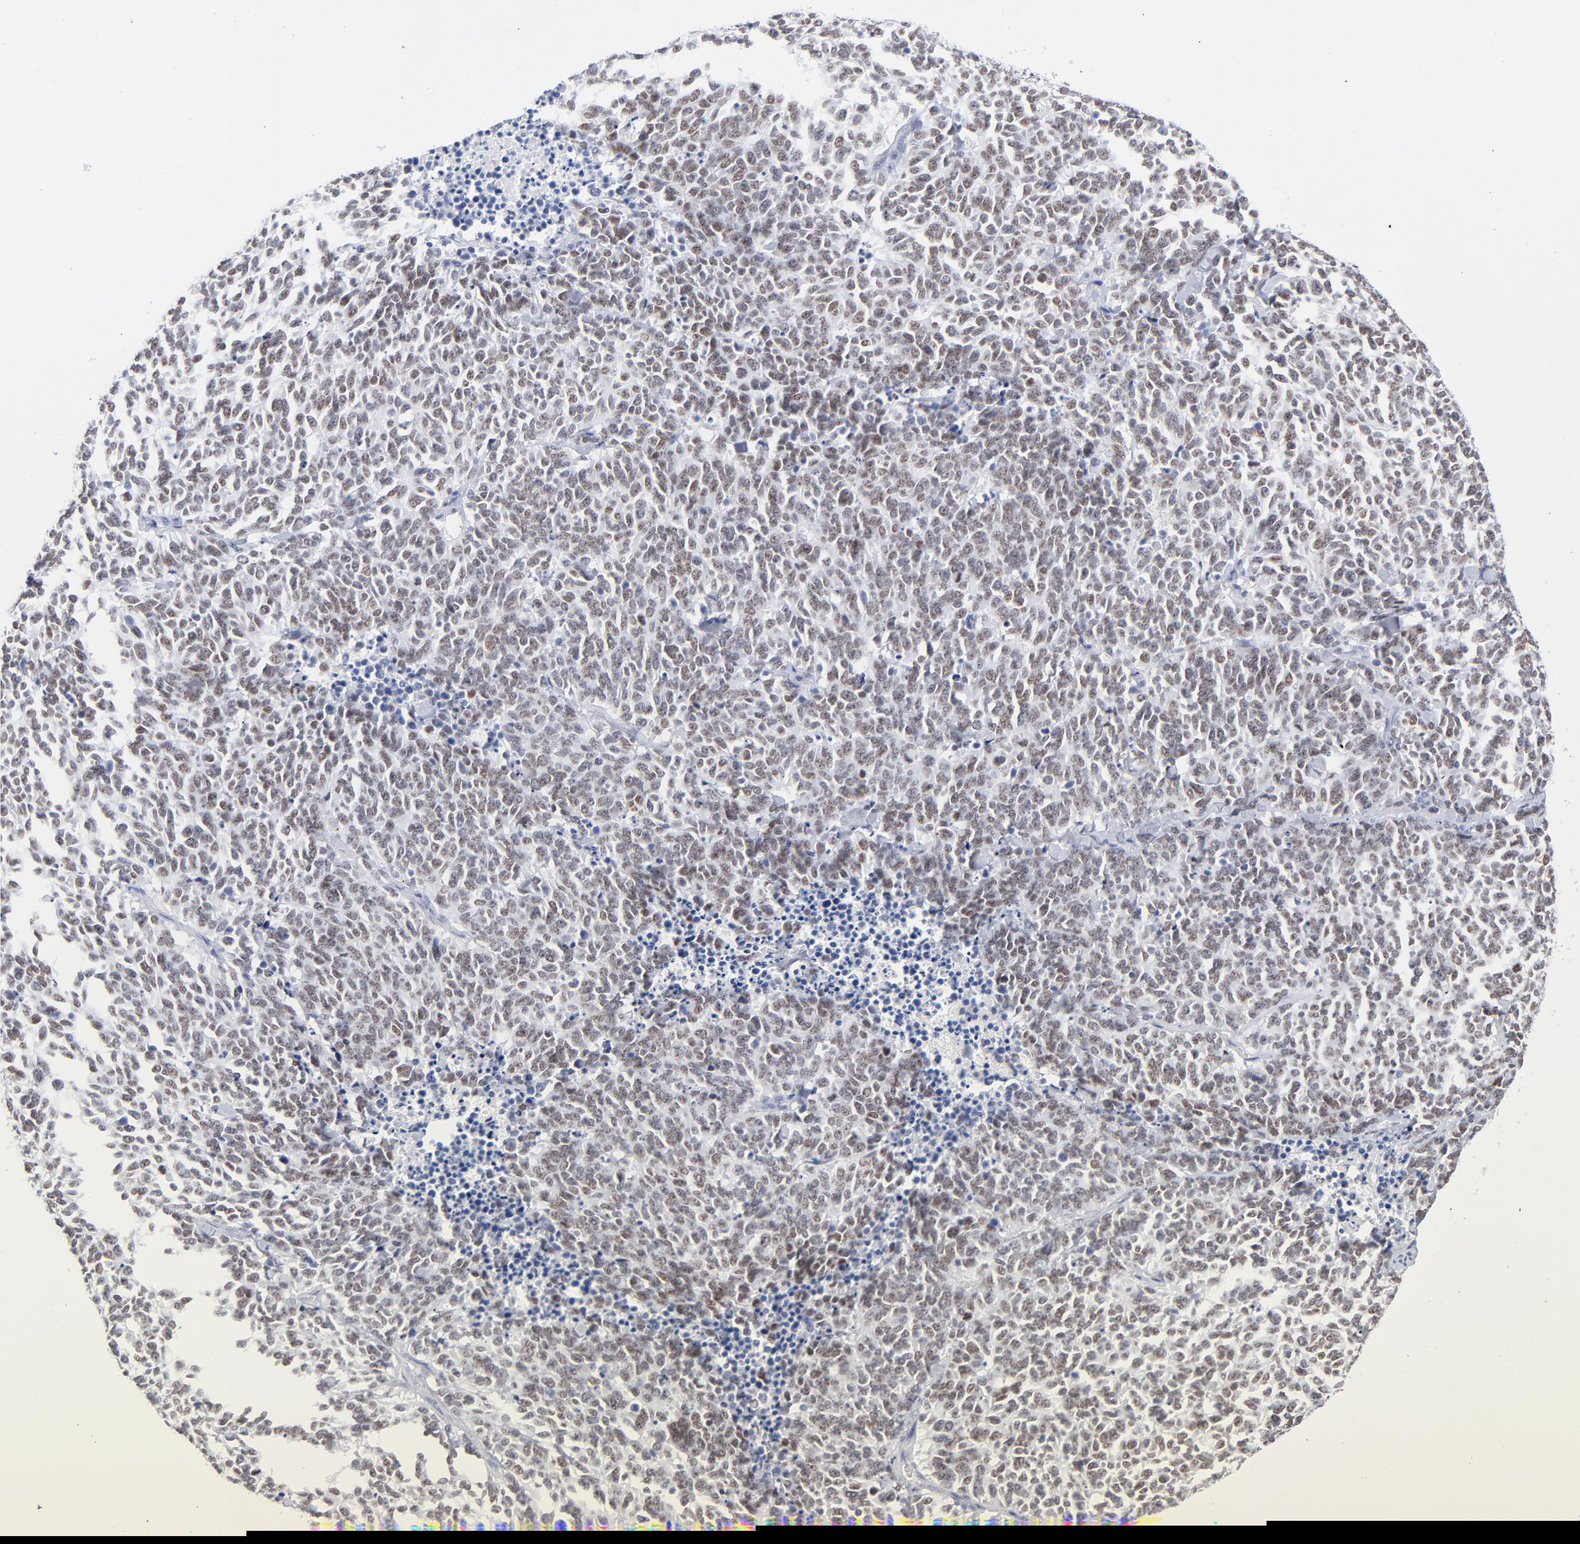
{"staining": {"intensity": "weak", "quantity": ">75%", "location": "nuclear"}, "tissue": "lung cancer", "cell_type": "Tumor cells", "image_type": "cancer", "snomed": [{"axis": "morphology", "description": "Neoplasm, malignant, NOS"}, {"axis": "topography", "description": "Lung"}], "caption": "DAB (3,3'-diaminobenzidine) immunohistochemical staining of human malignant neoplasm (lung) shows weak nuclear protein expression in about >75% of tumor cells. The staining was performed using DAB, with brown indicating positive protein expression. Nuclei are stained blue with hematoxylin.", "gene": "ORC2", "patient": {"sex": "female", "age": 58}}